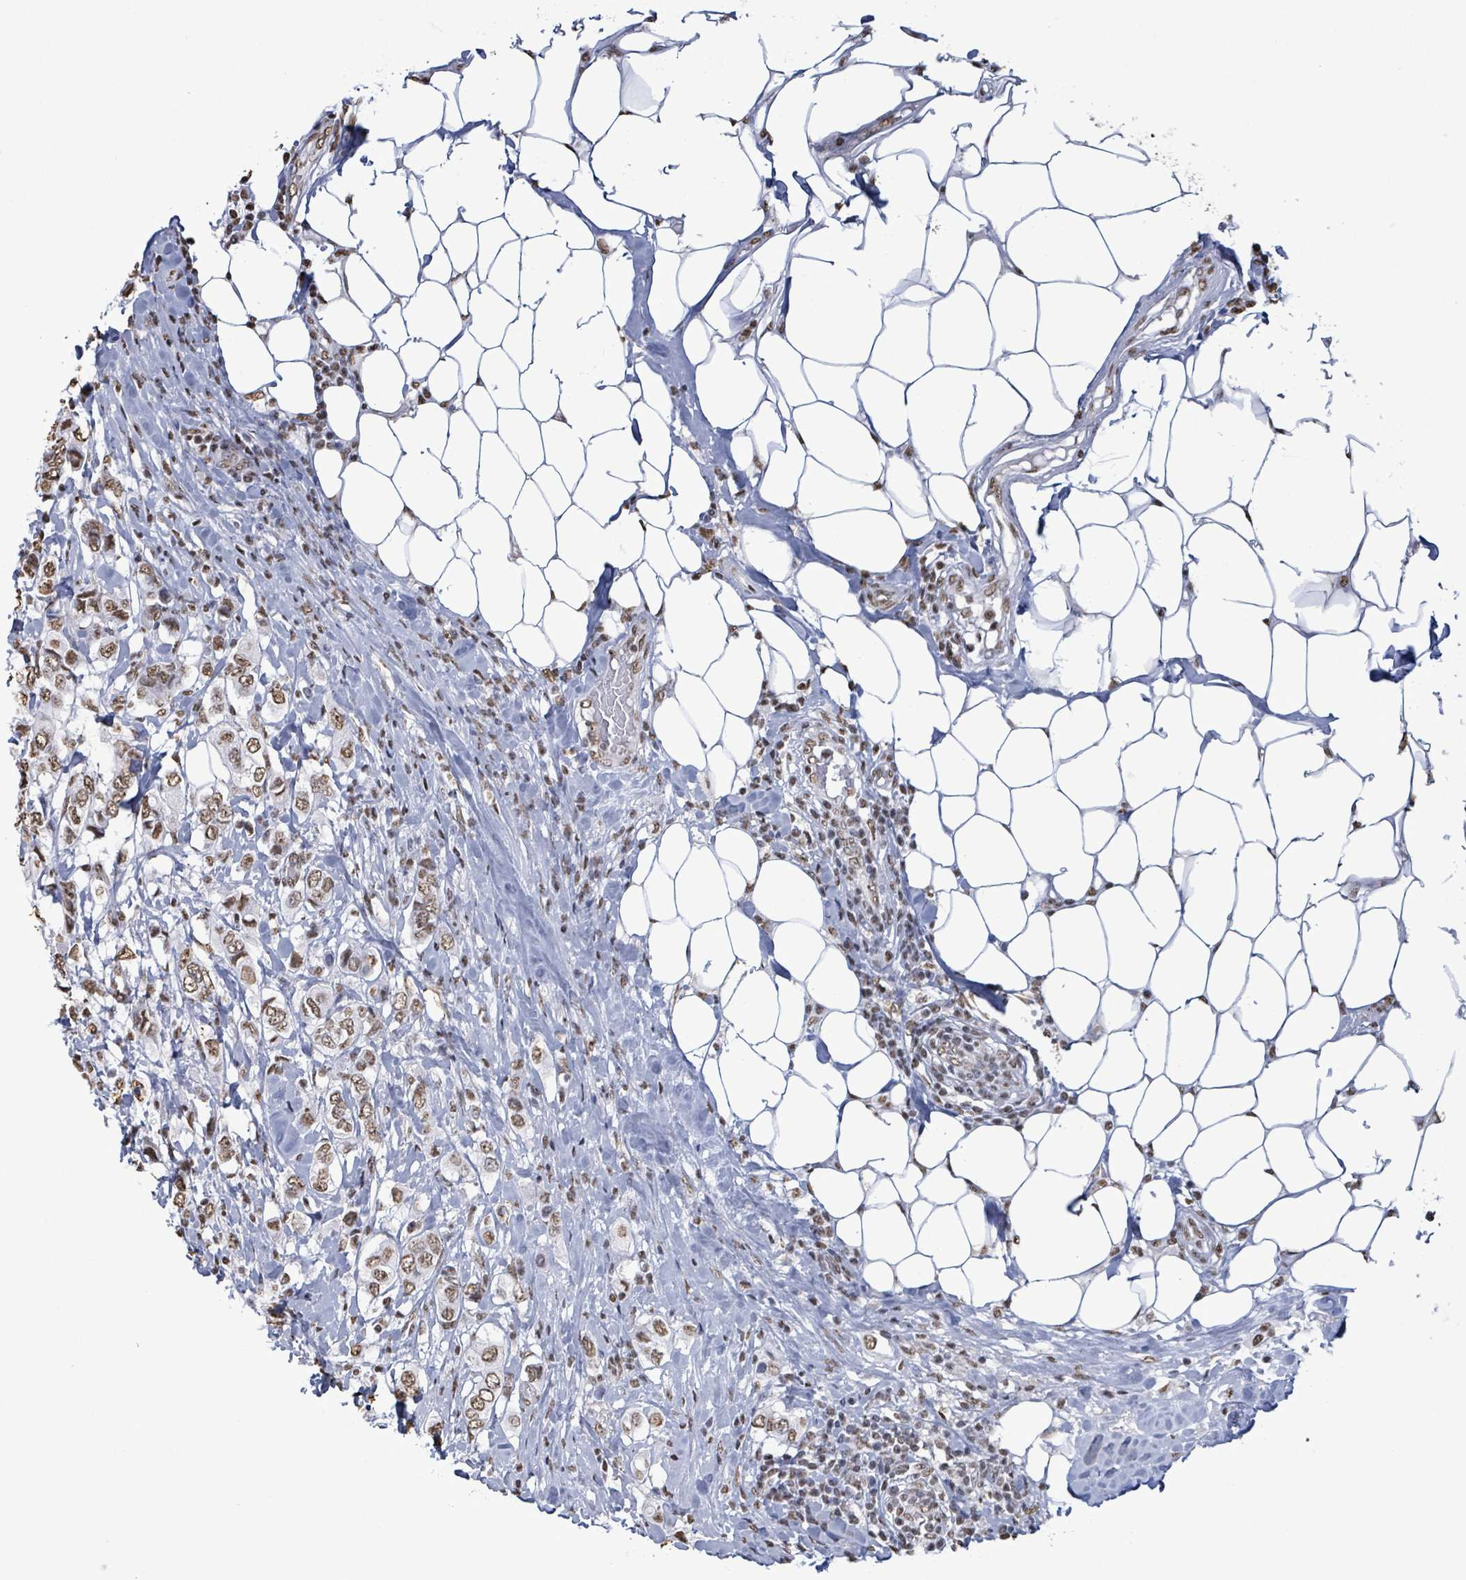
{"staining": {"intensity": "moderate", "quantity": ">75%", "location": "nuclear"}, "tissue": "breast cancer", "cell_type": "Tumor cells", "image_type": "cancer", "snomed": [{"axis": "morphology", "description": "Lobular carcinoma"}, {"axis": "topography", "description": "Breast"}], "caption": "A high-resolution micrograph shows immunohistochemistry staining of breast cancer, which shows moderate nuclear positivity in approximately >75% of tumor cells. (DAB IHC, brown staining for protein, blue staining for nuclei).", "gene": "SAMD14", "patient": {"sex": "female", "age": 51}}